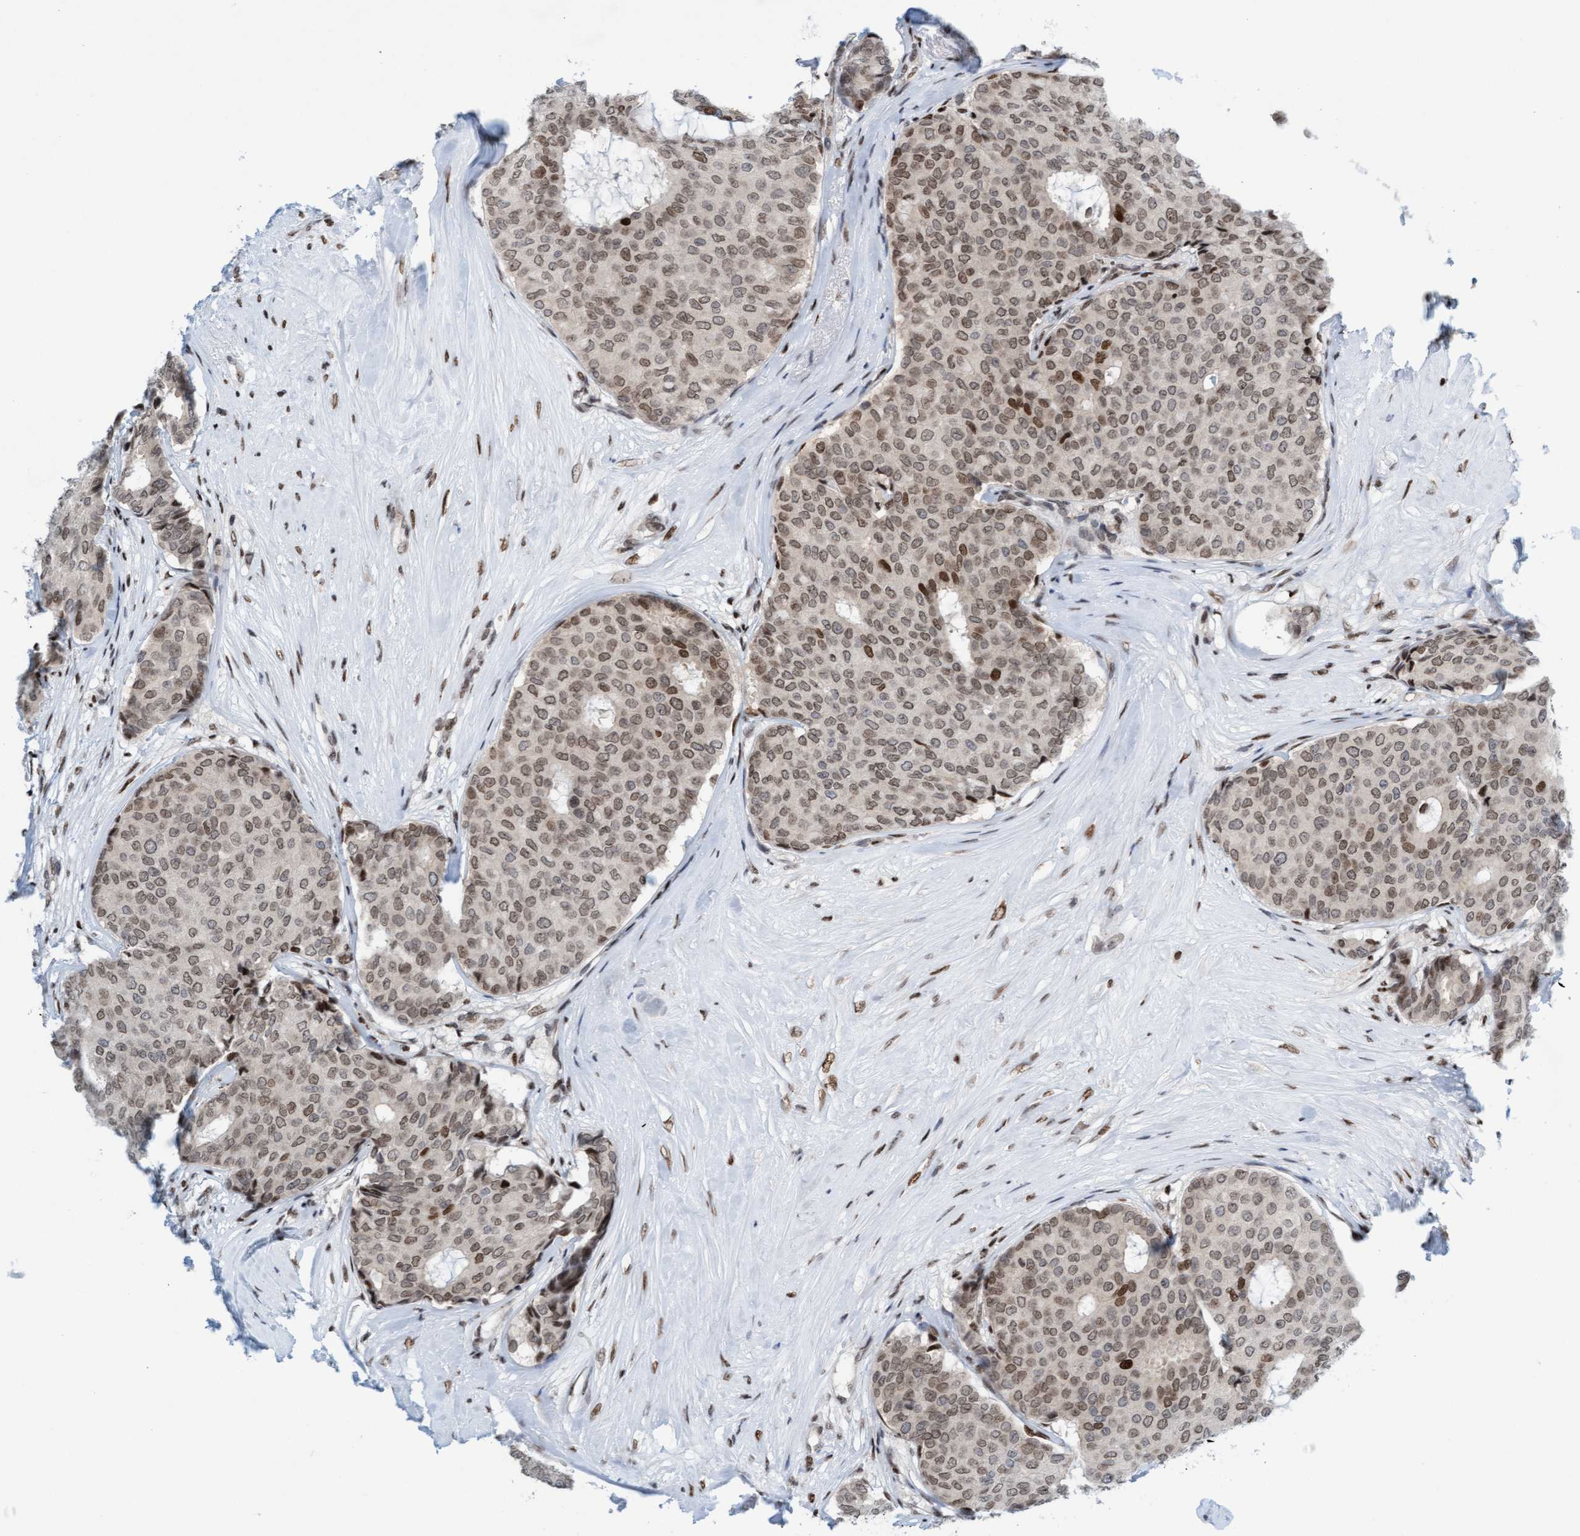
{"staining": {"intensity": "moderate", "quantity": ">75%", "location": "nuclear"}, "tissue": "breast cancer", "cell_type": "Tumor cells", "image_type": "cancer", "snomed": [{"axis": "morphology", "description": "Duct carcinoma"}, {"axis": "topography", "description": "Breast"}], "caption": "The histopathology image exhibits a brown stain indicating the presence of a protein in the nuclear of tumor cells in invasive ductal carcinoma (breast).", "gene": "GLRX2", "patient": {"sex": "female", "age": 75}}